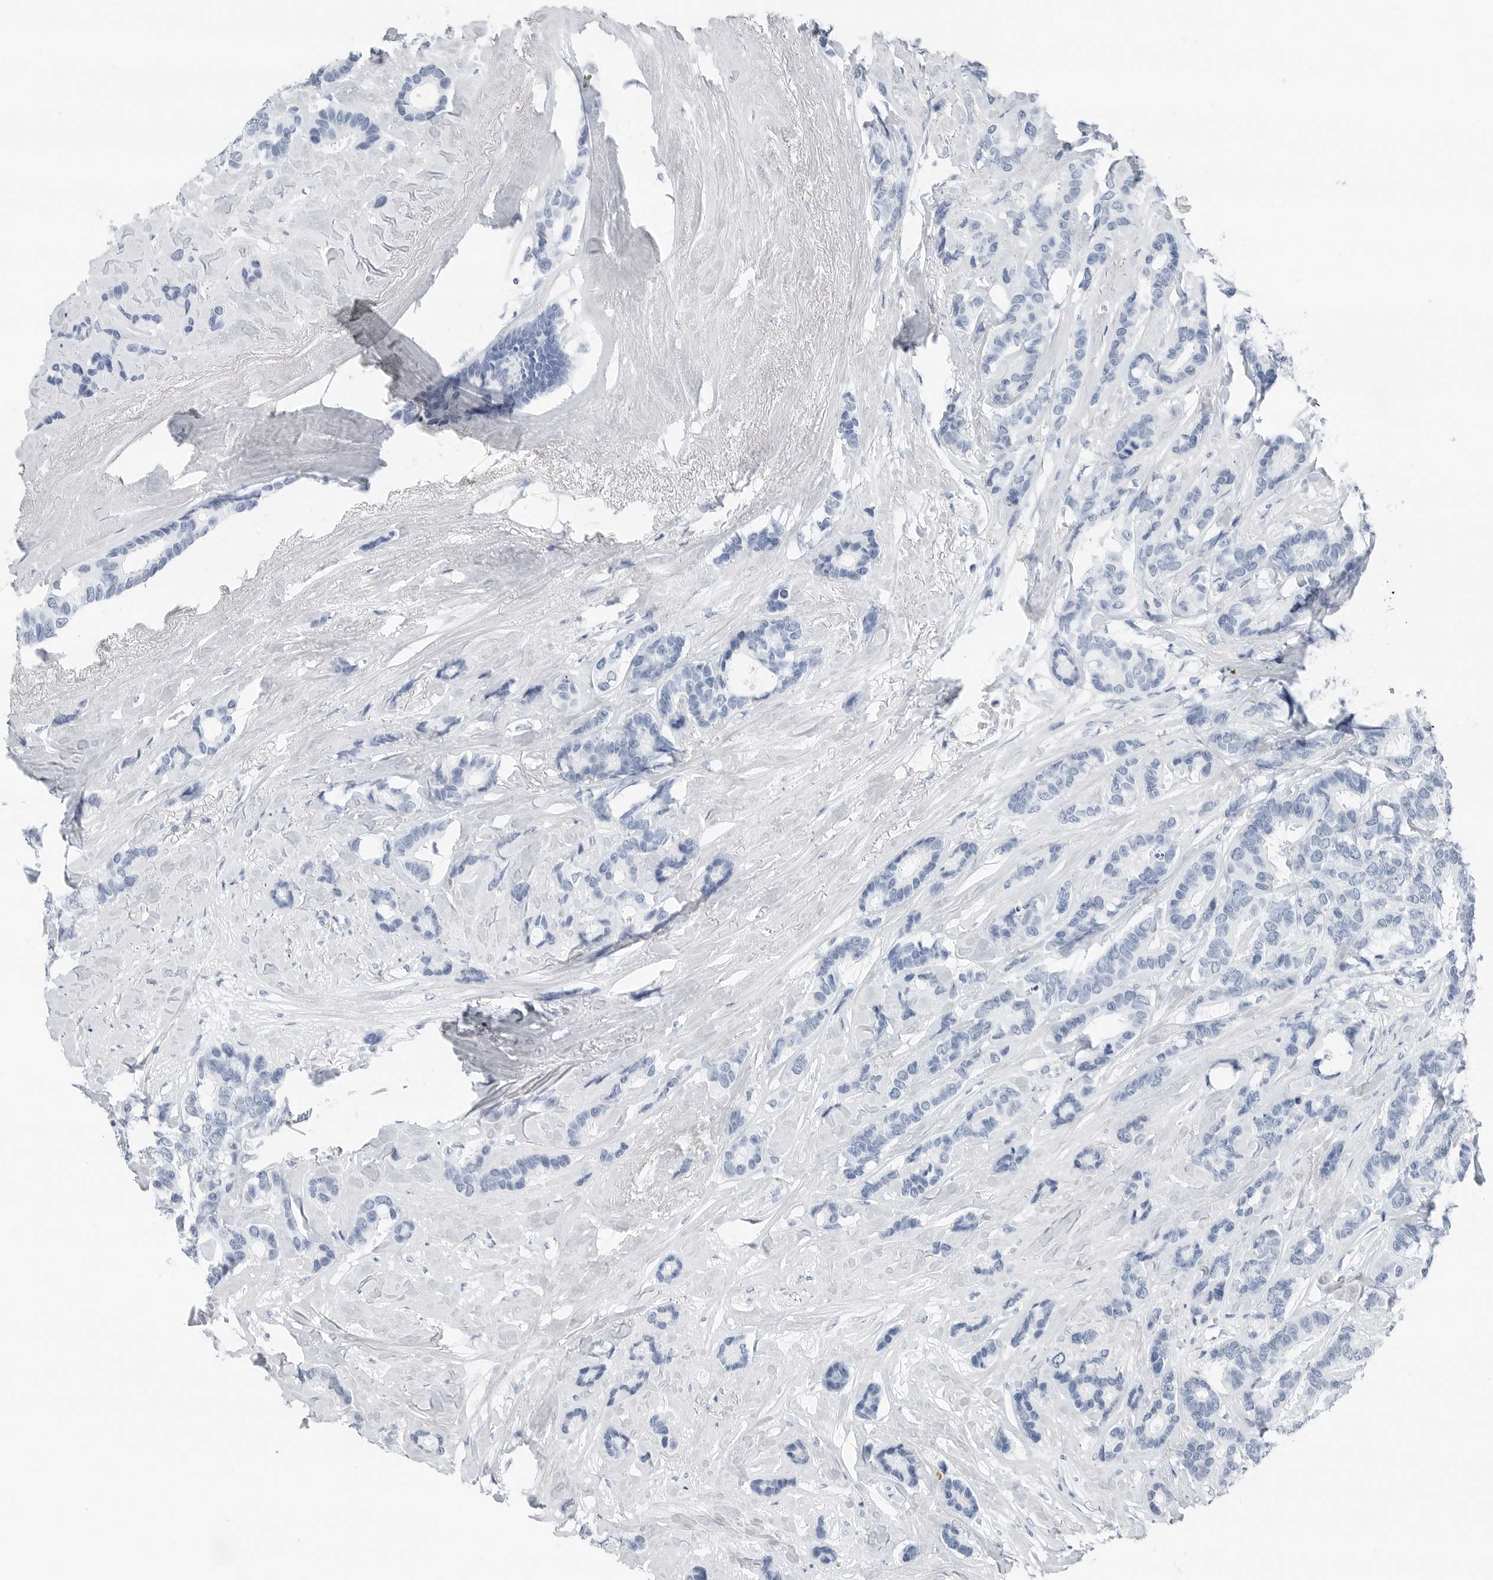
{"staining": {"intensity": "negative", "quantity": "none", "location": "none"}, "tissue": "breast cancer", "cell_type": "Tumor cells", "image_type": "cancer", "snomed": [{"axis": "morphology", "description": "Duct carcinoma"}, {"axis": "topography", "description": "Breast"}], "caption": "An IHC image of breast cancer is shown. There is no staining in tumor cells of breast cancer.", "gene": "SLPI", "patient": {"sex": "female", "age": 87}}